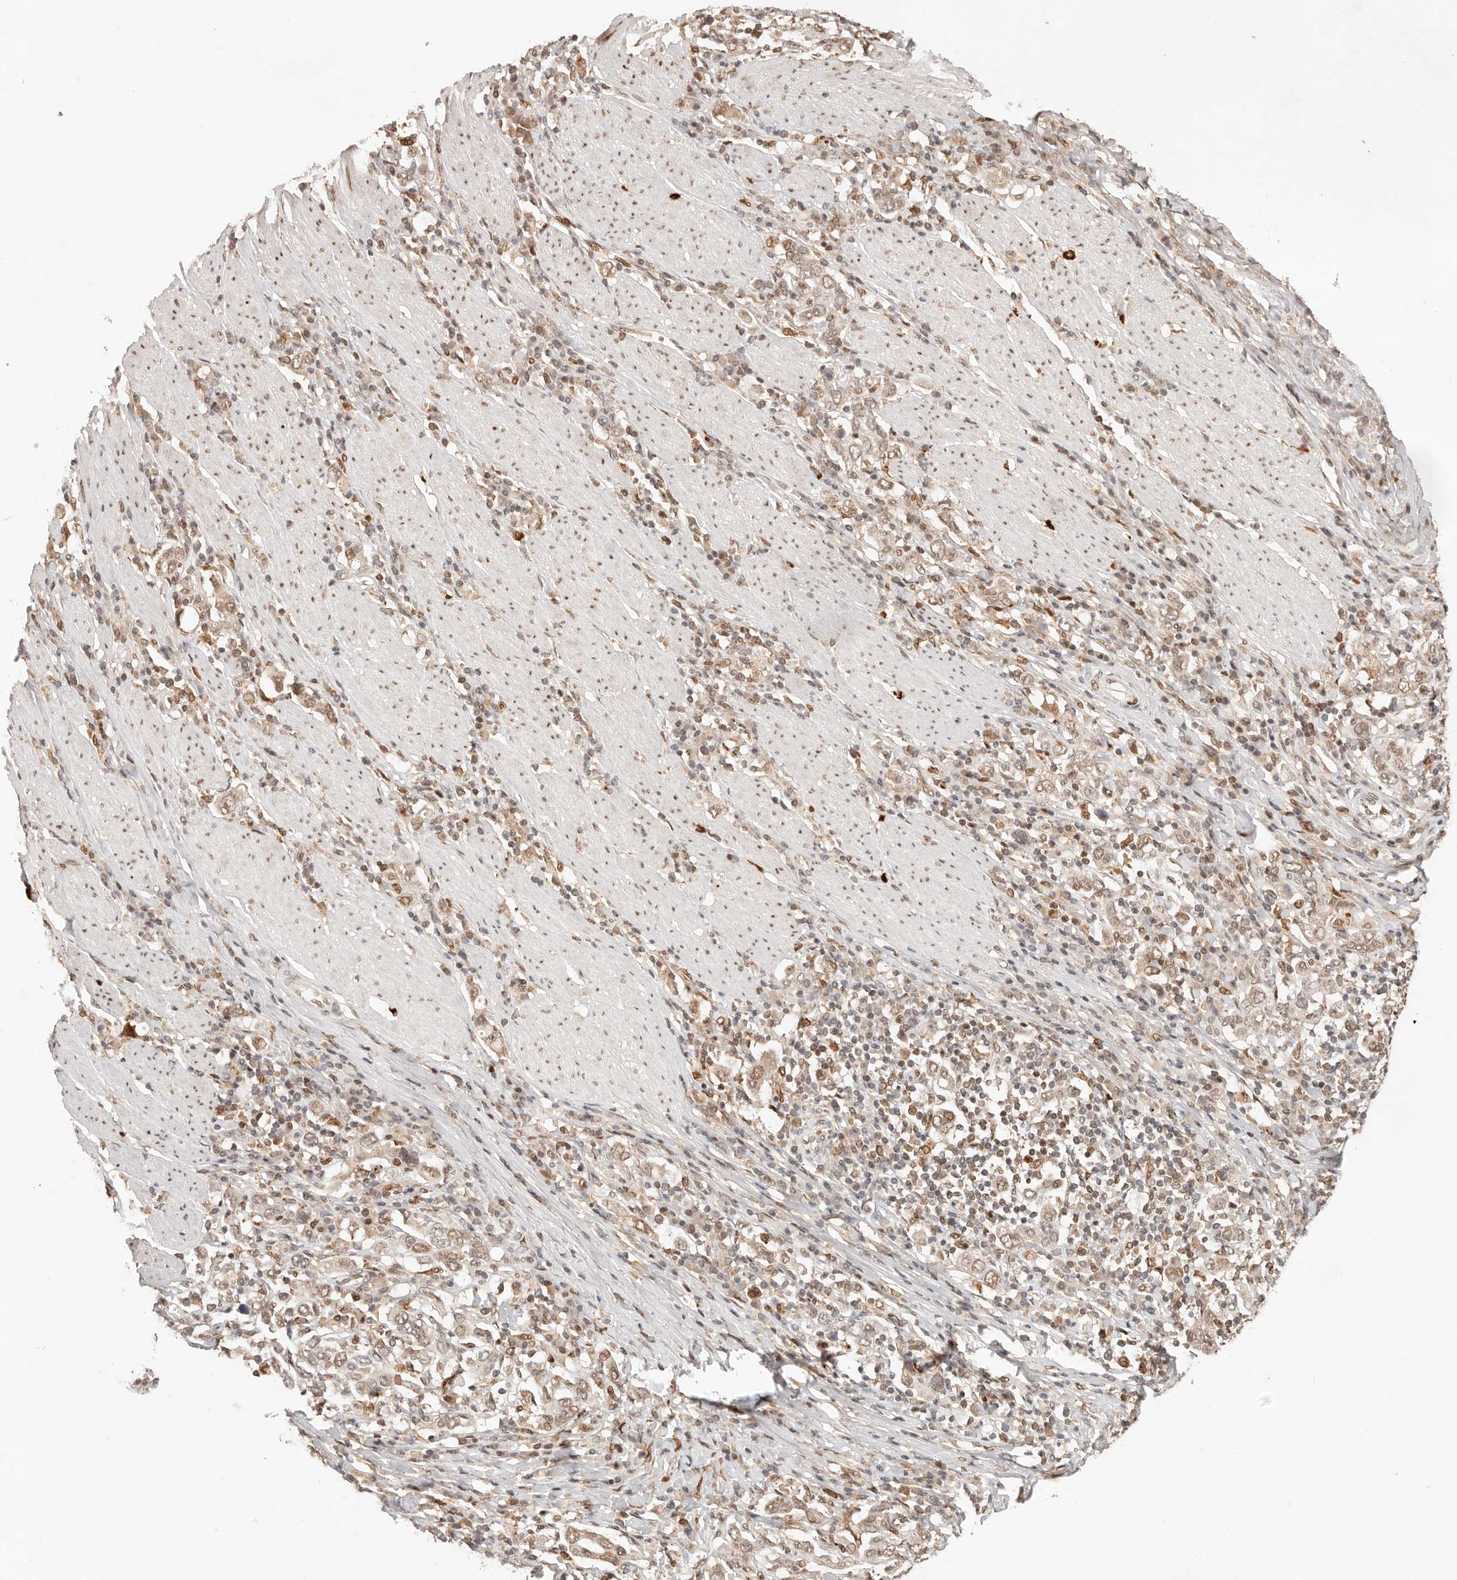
{"staining": {"intensity": "moderate", "quantity": "<25%", "location": "nuclear"}, "tissue": "stomach cancer", "cell_type": "Tumor cells", "image_type": "cancer", "snomed": [{"axis": "morphology", "description": "Adenocarcinoma, NOS"}, {"axis": "topography", "description": "Stomach, upper"}], "caption": "Adenocarcinoma (stomach) stained with a brown dye exhibits moderate nuclear positive expression in approximately <25% of tumor cells.", "gene": "NPAS2", "patient": {"sex": "male", "age": 62}}